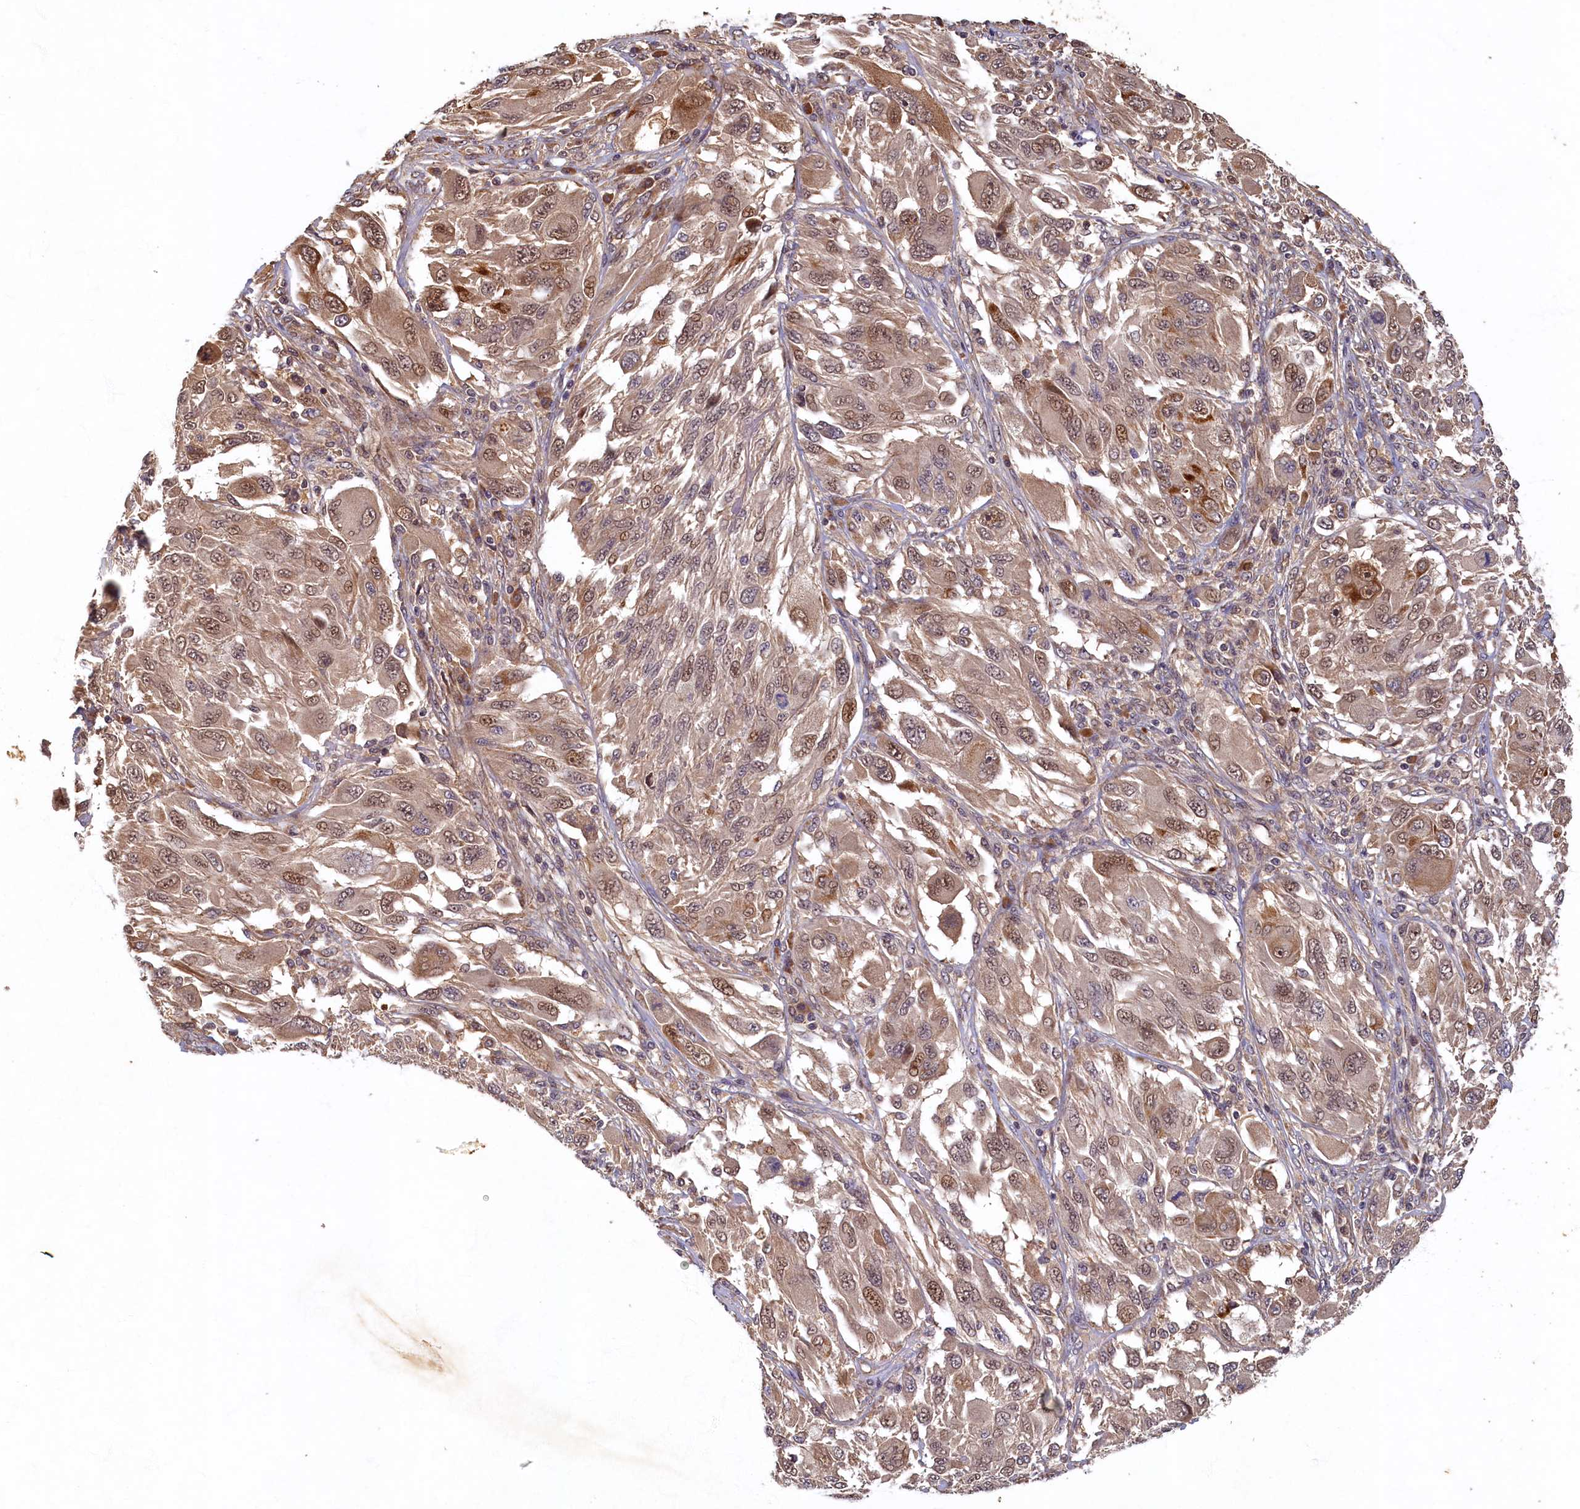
{"staining": {"intensity": "moderate", "quantity": "25%-75%", "location": "nuclear"}, "tissue": "melanoma", "cell_type": "Tumor cells", "image_type": "cancer", "snomed": [{"axis": "morphology", "description": "Malignant melanoma, NOS"}, {"axis": "topography", "description": "Skin"}], "caption": "Protein expression analysis of human melanoma reveals moderate nuclear staining in about 25%-75% of tumor cells. The protein of interest is stained brown, and the nuclei are stained in blue (DAB (3,3'-diaminobenzidine) IHC with brightfield microscopy, high magnification).", "gene": "LCMT2", "patient": {"sex": "female", "age": 91}}